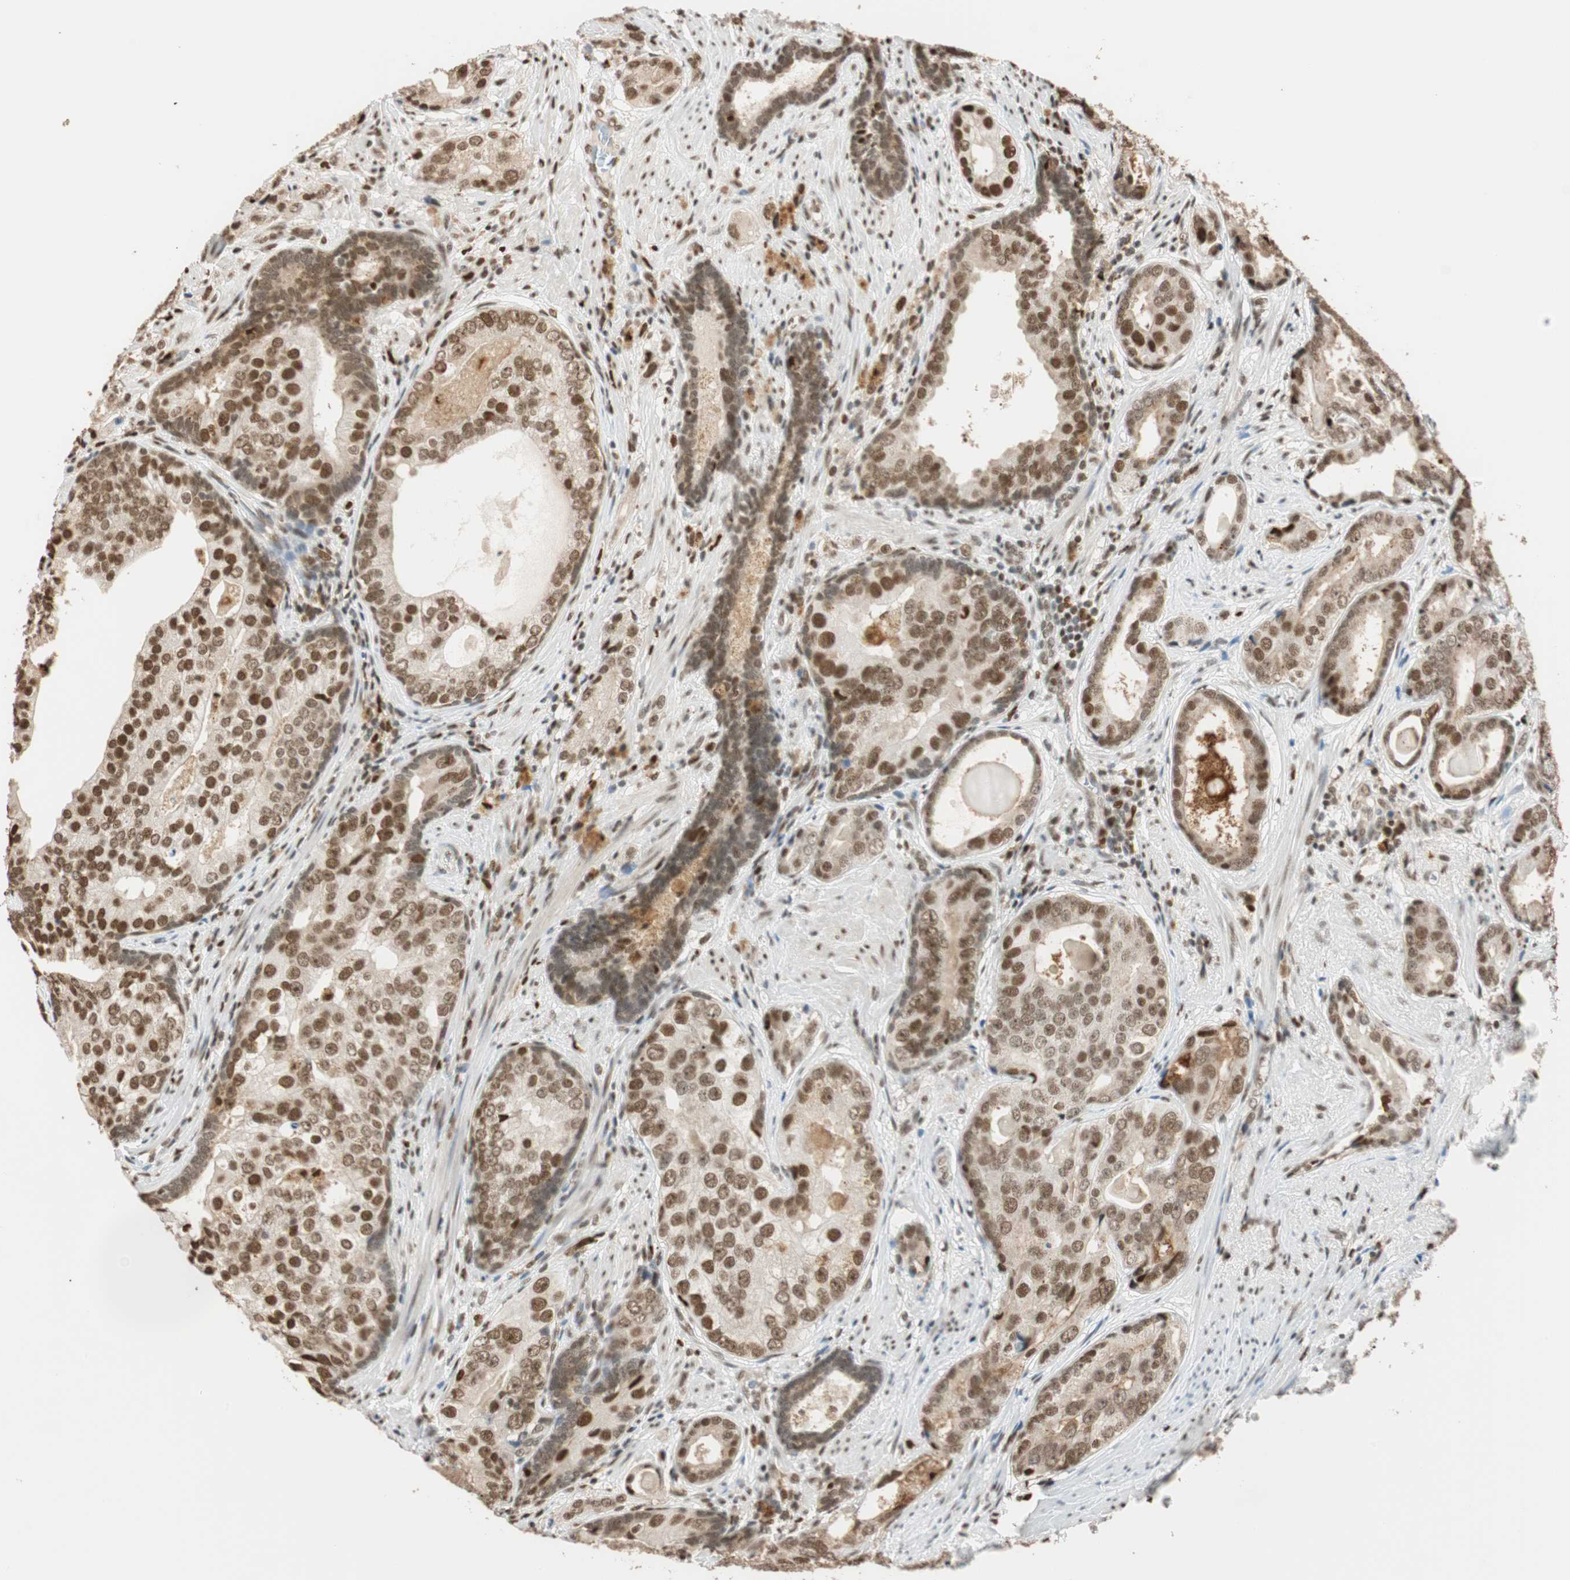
{"staining": {"intensity": "moderate", "quantity": ">75%", "location": "cytoplasmic/membranous,nuclear"}, "tissue": "prostate cancer", "cell_type": "Tumor cells", "image_type": "cancer", "snomed": [{"axis": "morphology", "description": "Adenocarcinoma, High grade"}, {"axis": "topography", "description": "Prostate"}], "caption": "Protein expression analysis of human prostate cancer reveals moderate cytoplasmic/membranous and nuclear positivity in about >75% of tumor cells.", "gene": "FANCG", "patient": {"sex": "male", "age": 66}}